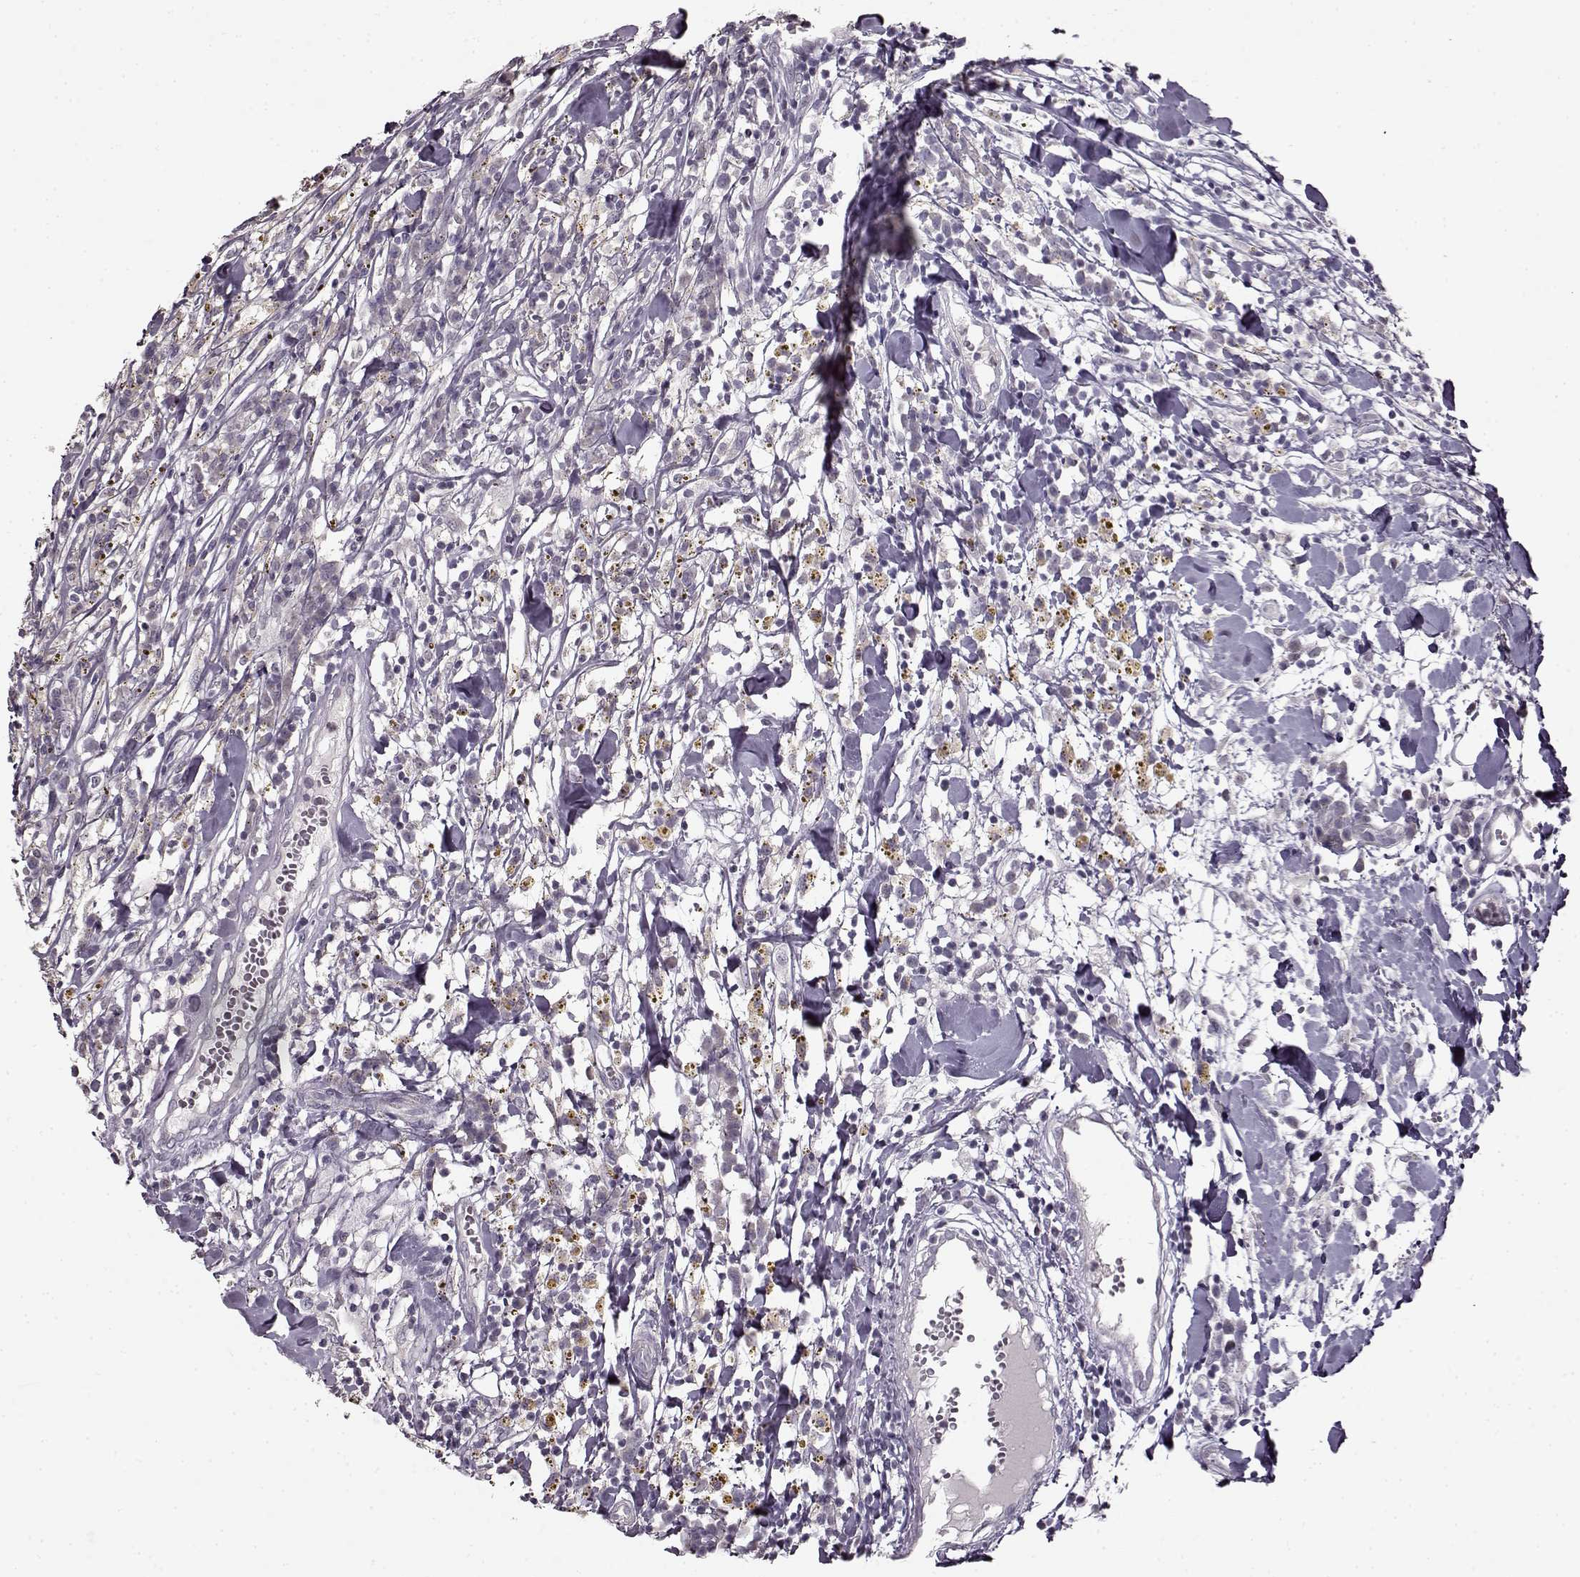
{"staining": {"intensity": "negative", "quantity": "none", "location": "none"}, "tissue": "breast cancer", "cell_type": "Tumor cells", "image_type": "cancer", "snomed": [{"axis": "morphology", "description": "Duct carcinoma"}, {"axis": "topography", "description": "Breast"}], "caption": "Micrograph shows no significant protein positivity in tumor cells of breast invasive ductal carcinoma.", "gene": "RP1L1", "patient": {"sex": "female", "age": 30}}